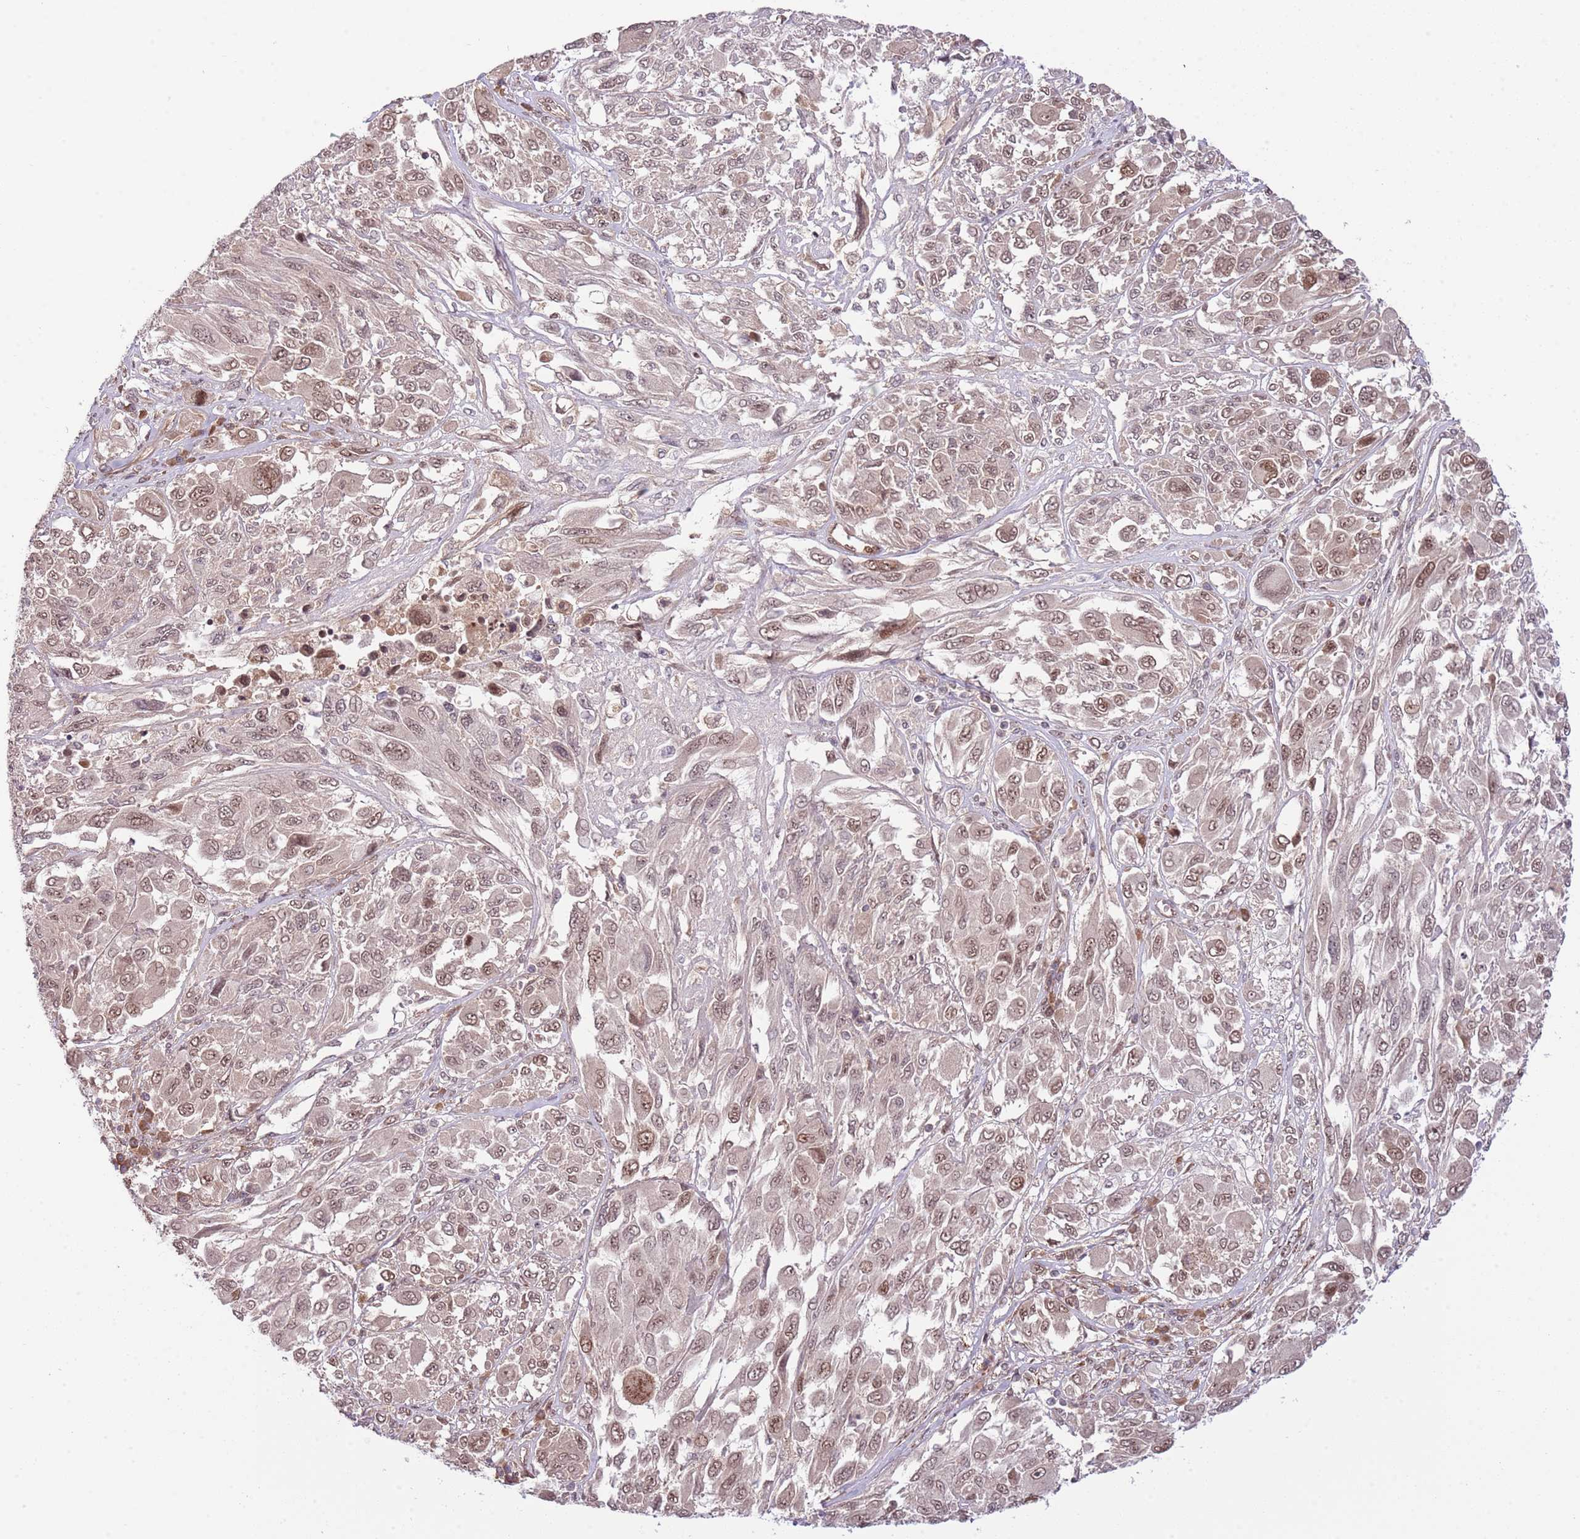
{"staining": {"intensity": "moderate", "quantity": ">75%", "location": "nuclear"}, "tissue": "melanoma", "cell_type": "Tumor cells", "image_type": "cancer", "snomed": [{"axis": "morphology", "description": "Malignant melanoma, NOS"}, {"axis": "topography", "description": "Skin"}], "caption": "Immunohistochemical staining of human malignant melanoma demonstrates medium levels of moderate nuclear protein expression in about >75% of tumor cells.", "gene": "CHD1", "patient": {"sex": "female", "age": 91}}